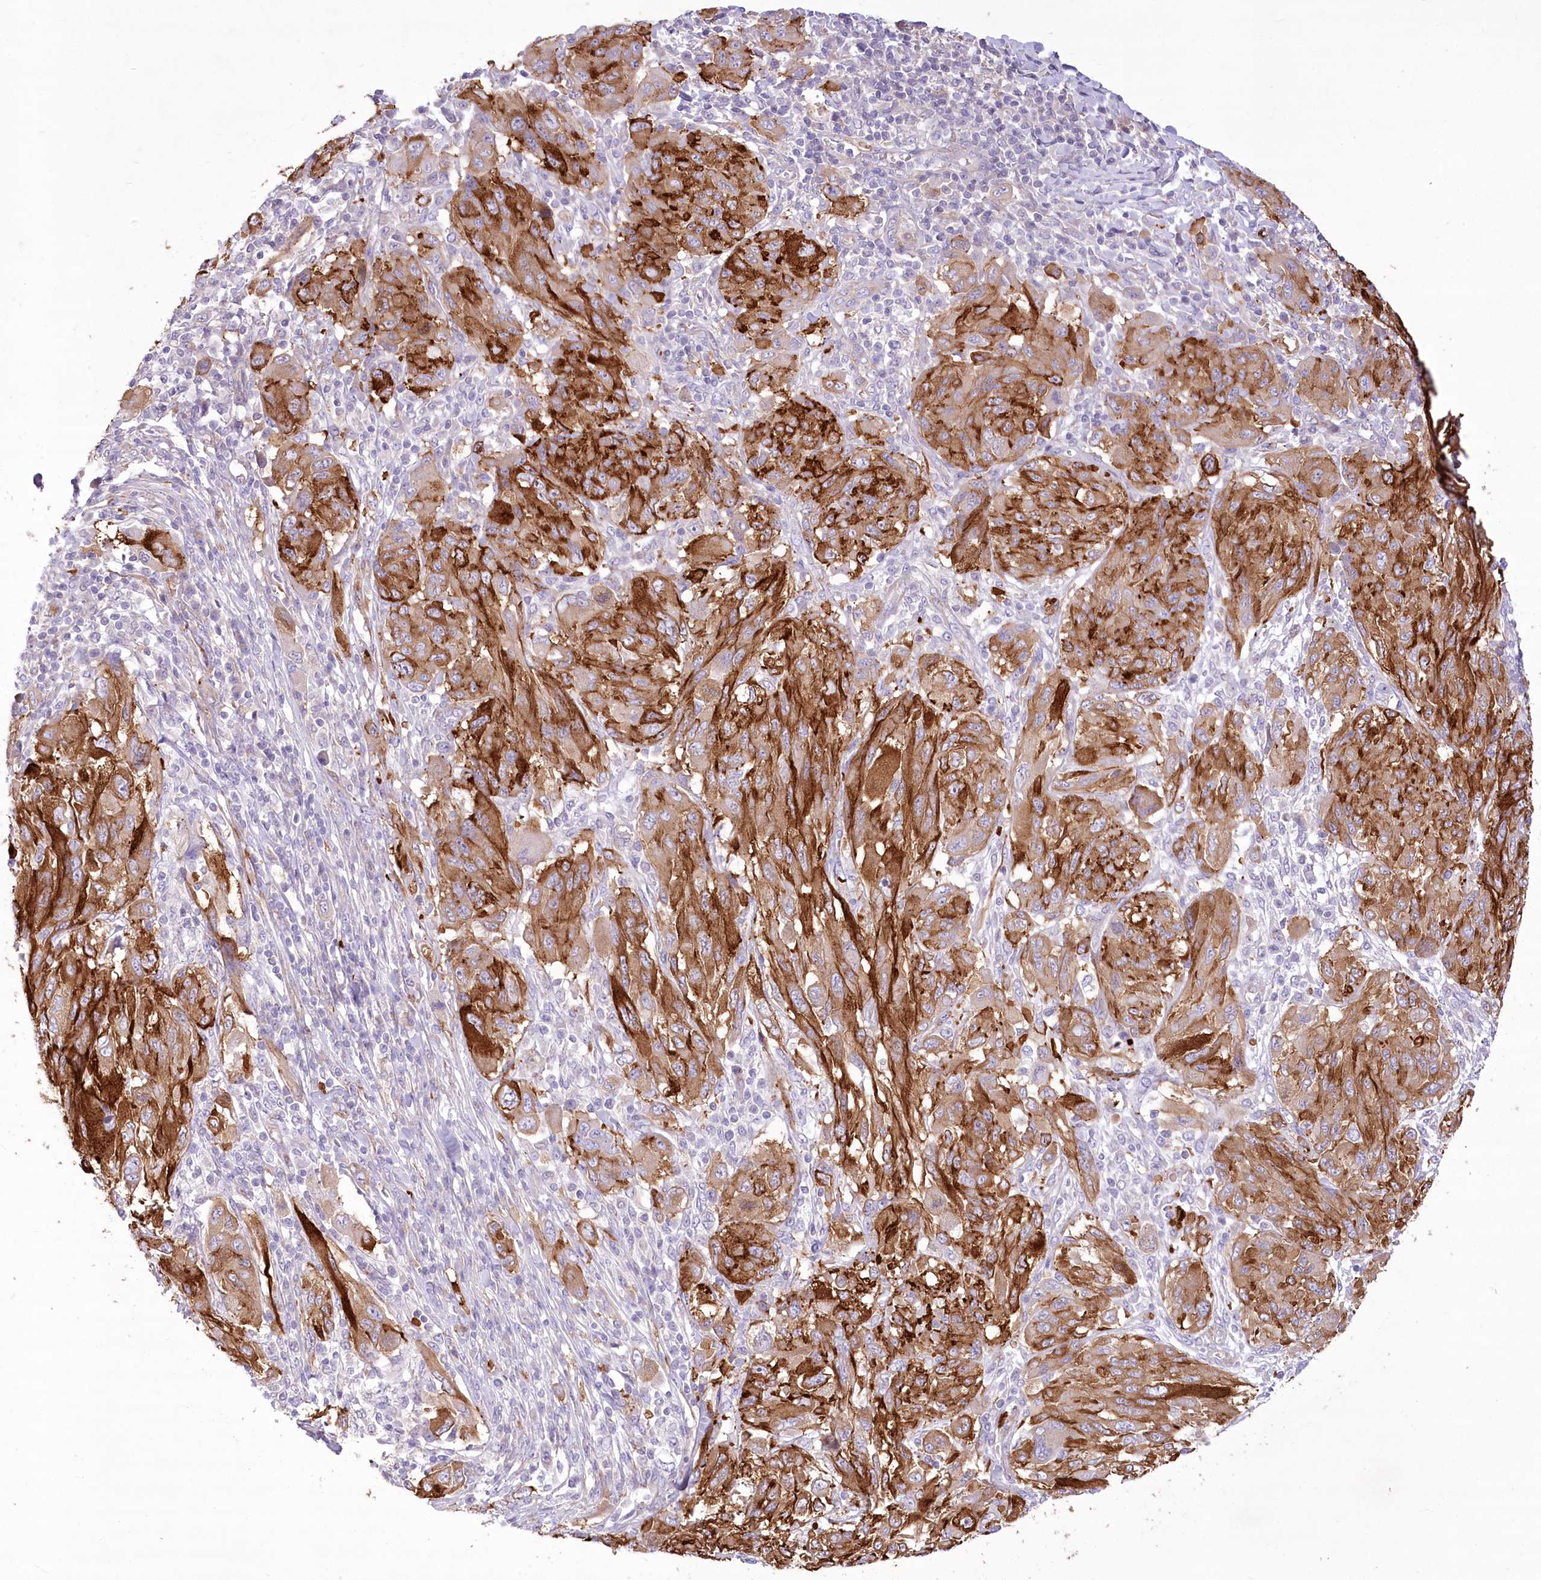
{"staining": {"intensity": "moderate", "quantity": ">75%", "location": "cytoplasmic/membranous"}, "tissue": "melanoma", "cell_type": "Tumor cells", "image_type": "cancer", "snomed": [{"axis": "morphology", "description": "Malignant melanoma, NOS"}, {"axis": "topography", "description": "Skin"}], "caption": "Approximately >75% of tumor cells in human malignant melanoma demonstrate moderate cytoplasmic/membranous protein expression as visualized by brown immunohistochemical staining.", "gene": "ANGPTL3", "patient": {"sex": "female", "age": 91}}